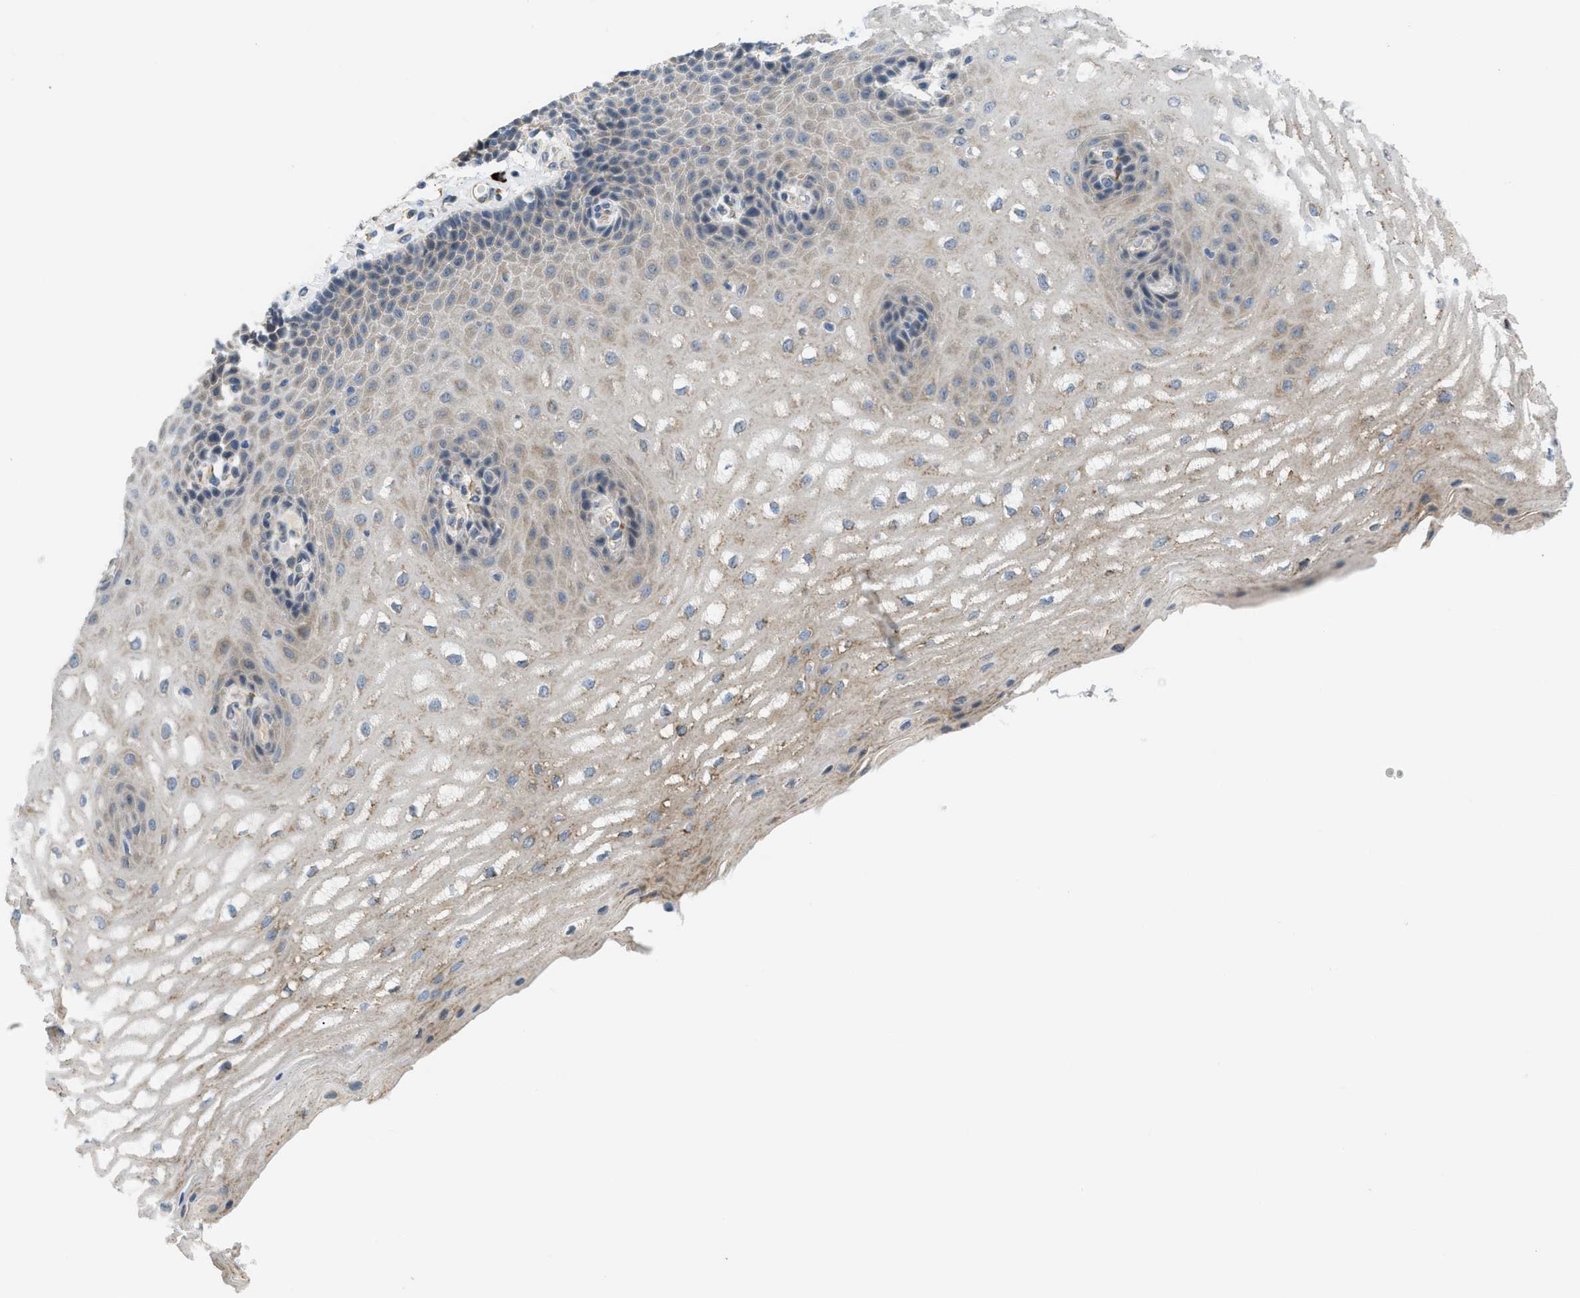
{"staining": {"intensity": "weak", "quantity": "<25%", "location": "cytoplasmic/membranous"}, "tissue": "esophagus", "cell_type": "Squamous epithelial cells", "image_type": "normal", "snomed": [{"axis": "morphology", "description": "Normal tissue, NOS"}, {"axis": "topography", "description": "Esophagus"}], "caption": "Squamous epithelial cells are negative for brown protein staining in benign esophagus. (Immunohistochemistry, brightfield microscopy, high magnification).", "gene": "KCNC2", "patient": {"sex": "male", "age": 54}}